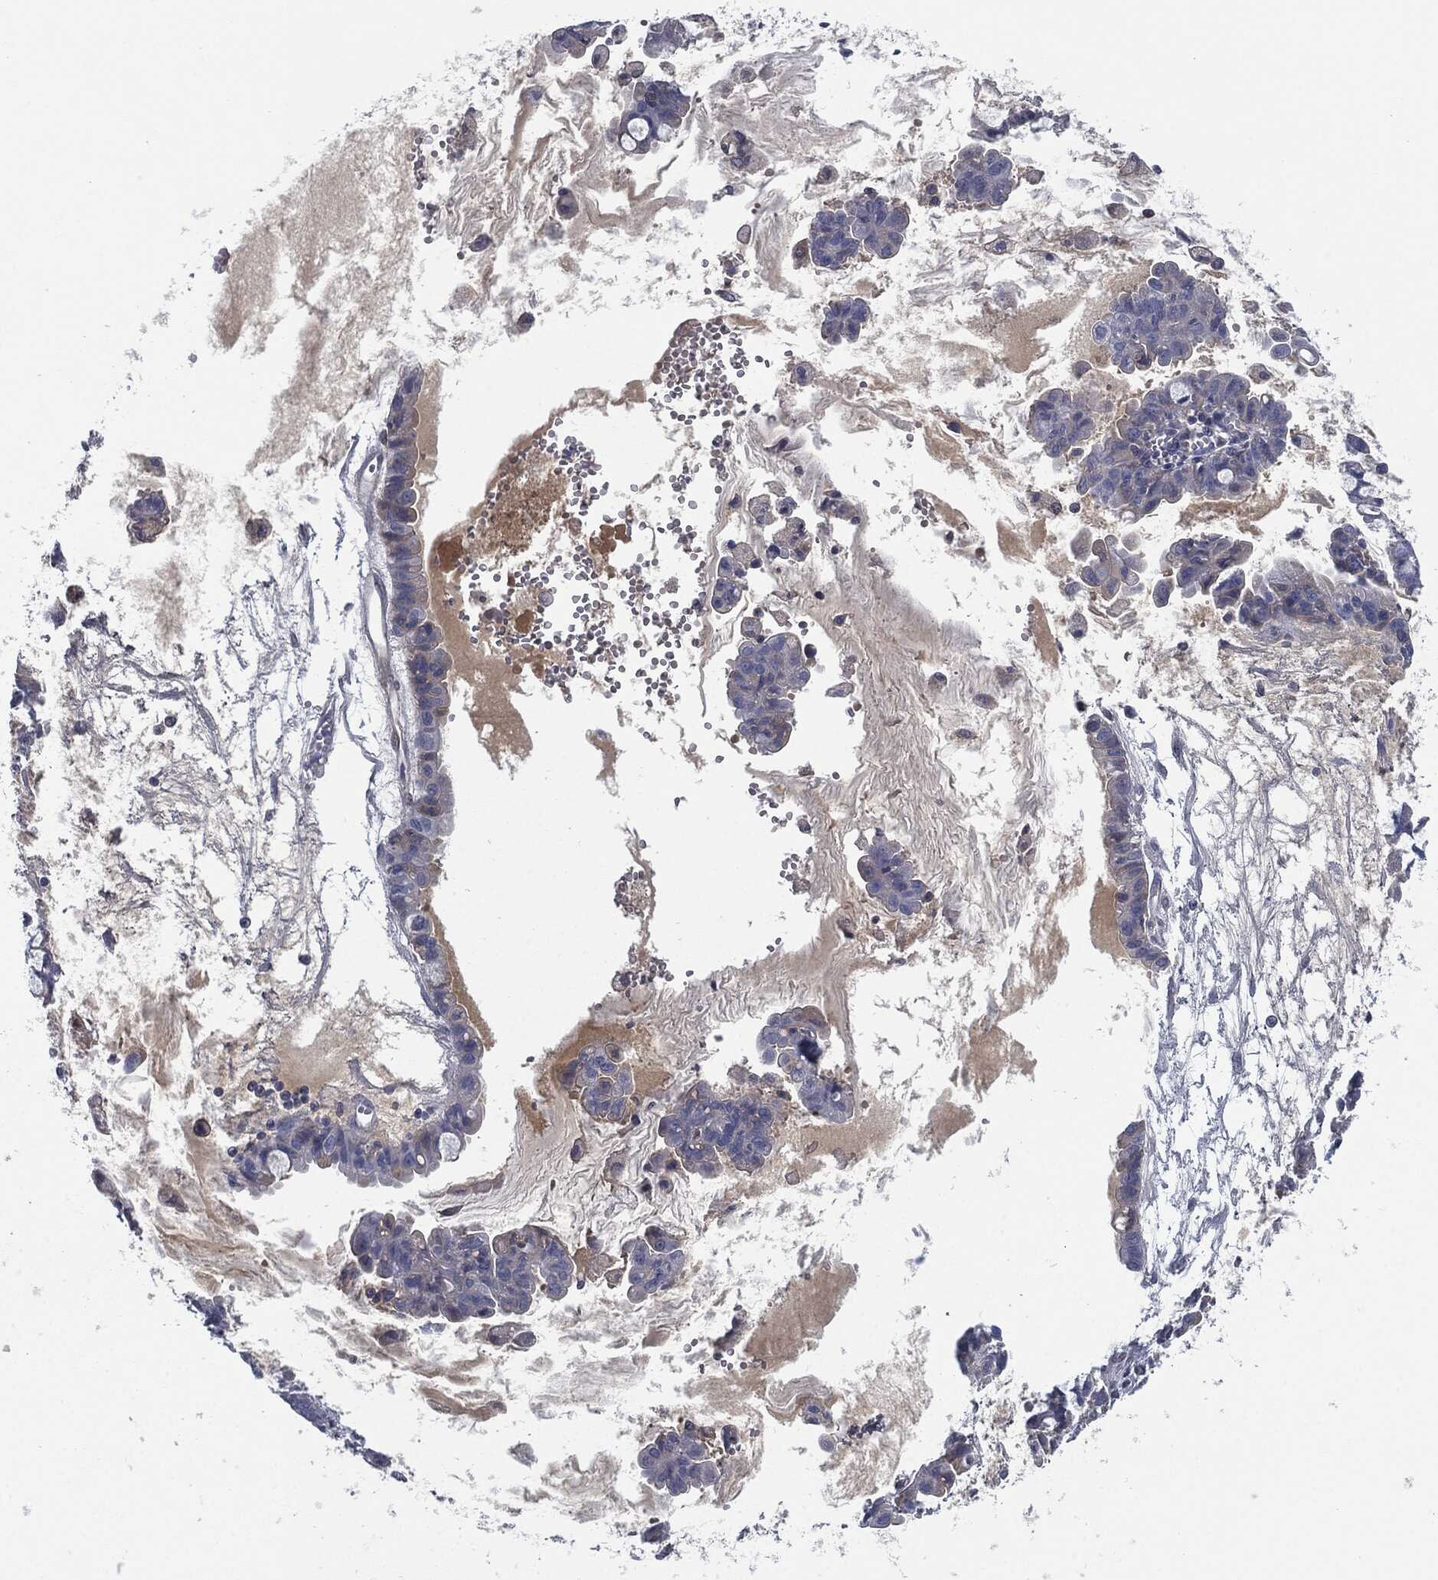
{"staining": {"intensity": "negative", "quantity": "none", "location": "none"}, "tissue": "ovarian cancer", "cell_type": "Tumor cells", "image_type": "cancer", "snomed": [{"axis": "morphology", "description": "Cystadenocarcinoma, mucinous, NOS"}, {"axis": "topography", "description": "Ovary"}], "caption": "This micrograph is of ovarian cancer stained with immunohistochemistry to label a protein in brown with the nuclei are counter-stained blue. There is no staining in tumor cells. The staining was performed using DAB (3,3'-diaminobenzidine) to visualize the protein expression in brown, while the nuclei were stained in blue with hematoxylin (Magnification: 20x).", "gene": "MST1", "patient": {"sex": "female", "age": 63}}